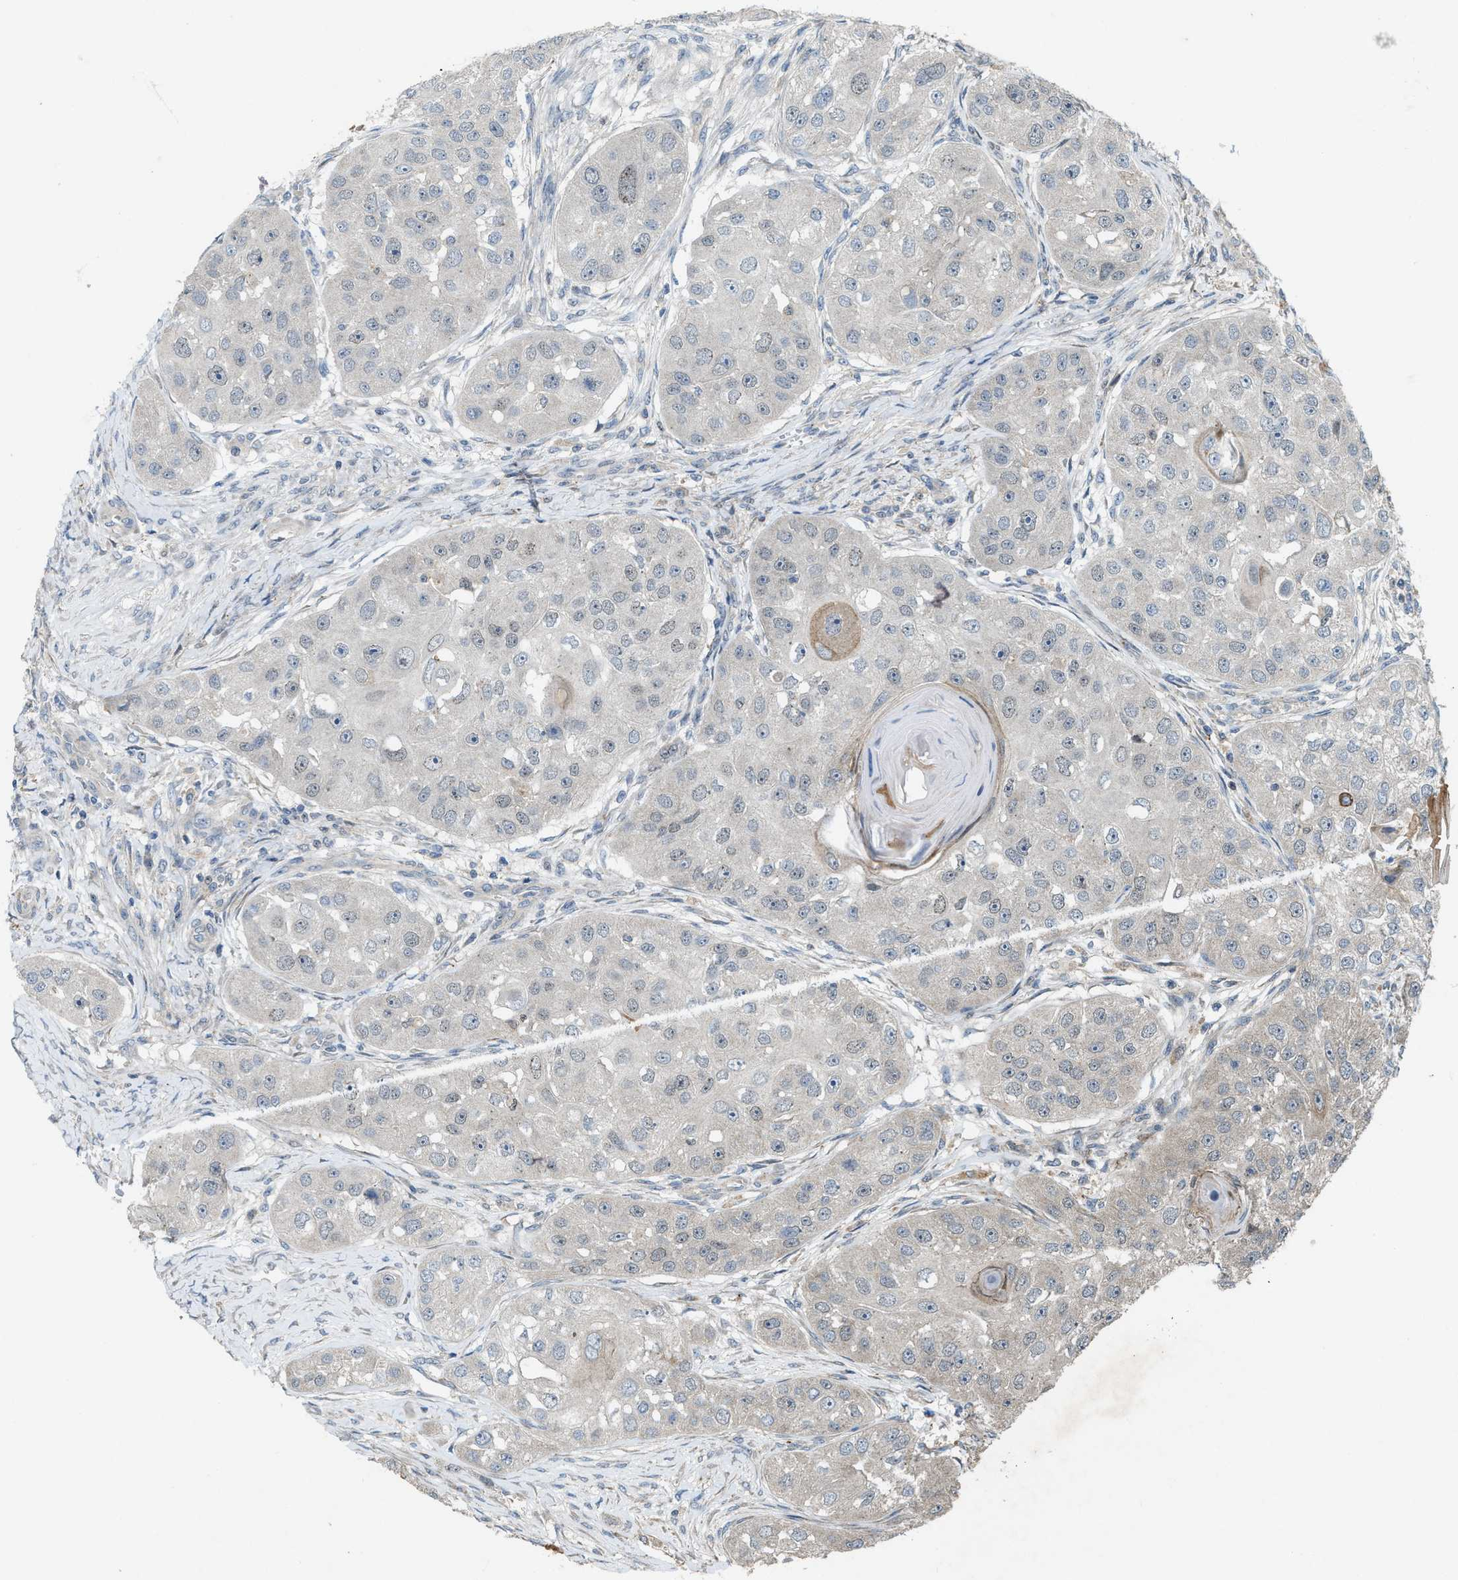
{"staining": {"intensity": "negative", "quantity": "none", "location": "none"}, "tissue": "head and neck cancer", "cell_type": "Tumor cells", "image_type": "cancer", "snomed": [{"axis": "morphology", "description": "Normal tissue, NOS"}, {"axis": "morphology", "description": "Squamous cell carcinoma, NOS"}, {"axis": "topography", "description": "Skeletal muscle"}, {"axis": "topography", "description": "Head-Neck"}], "caption": "An image of head and neck cancer (squamous cell carcinoma) stained for a protein displays no brown staining in tumor cells.", "gene": "PDP2", "patient": {"sex": "male", "age": 51}}